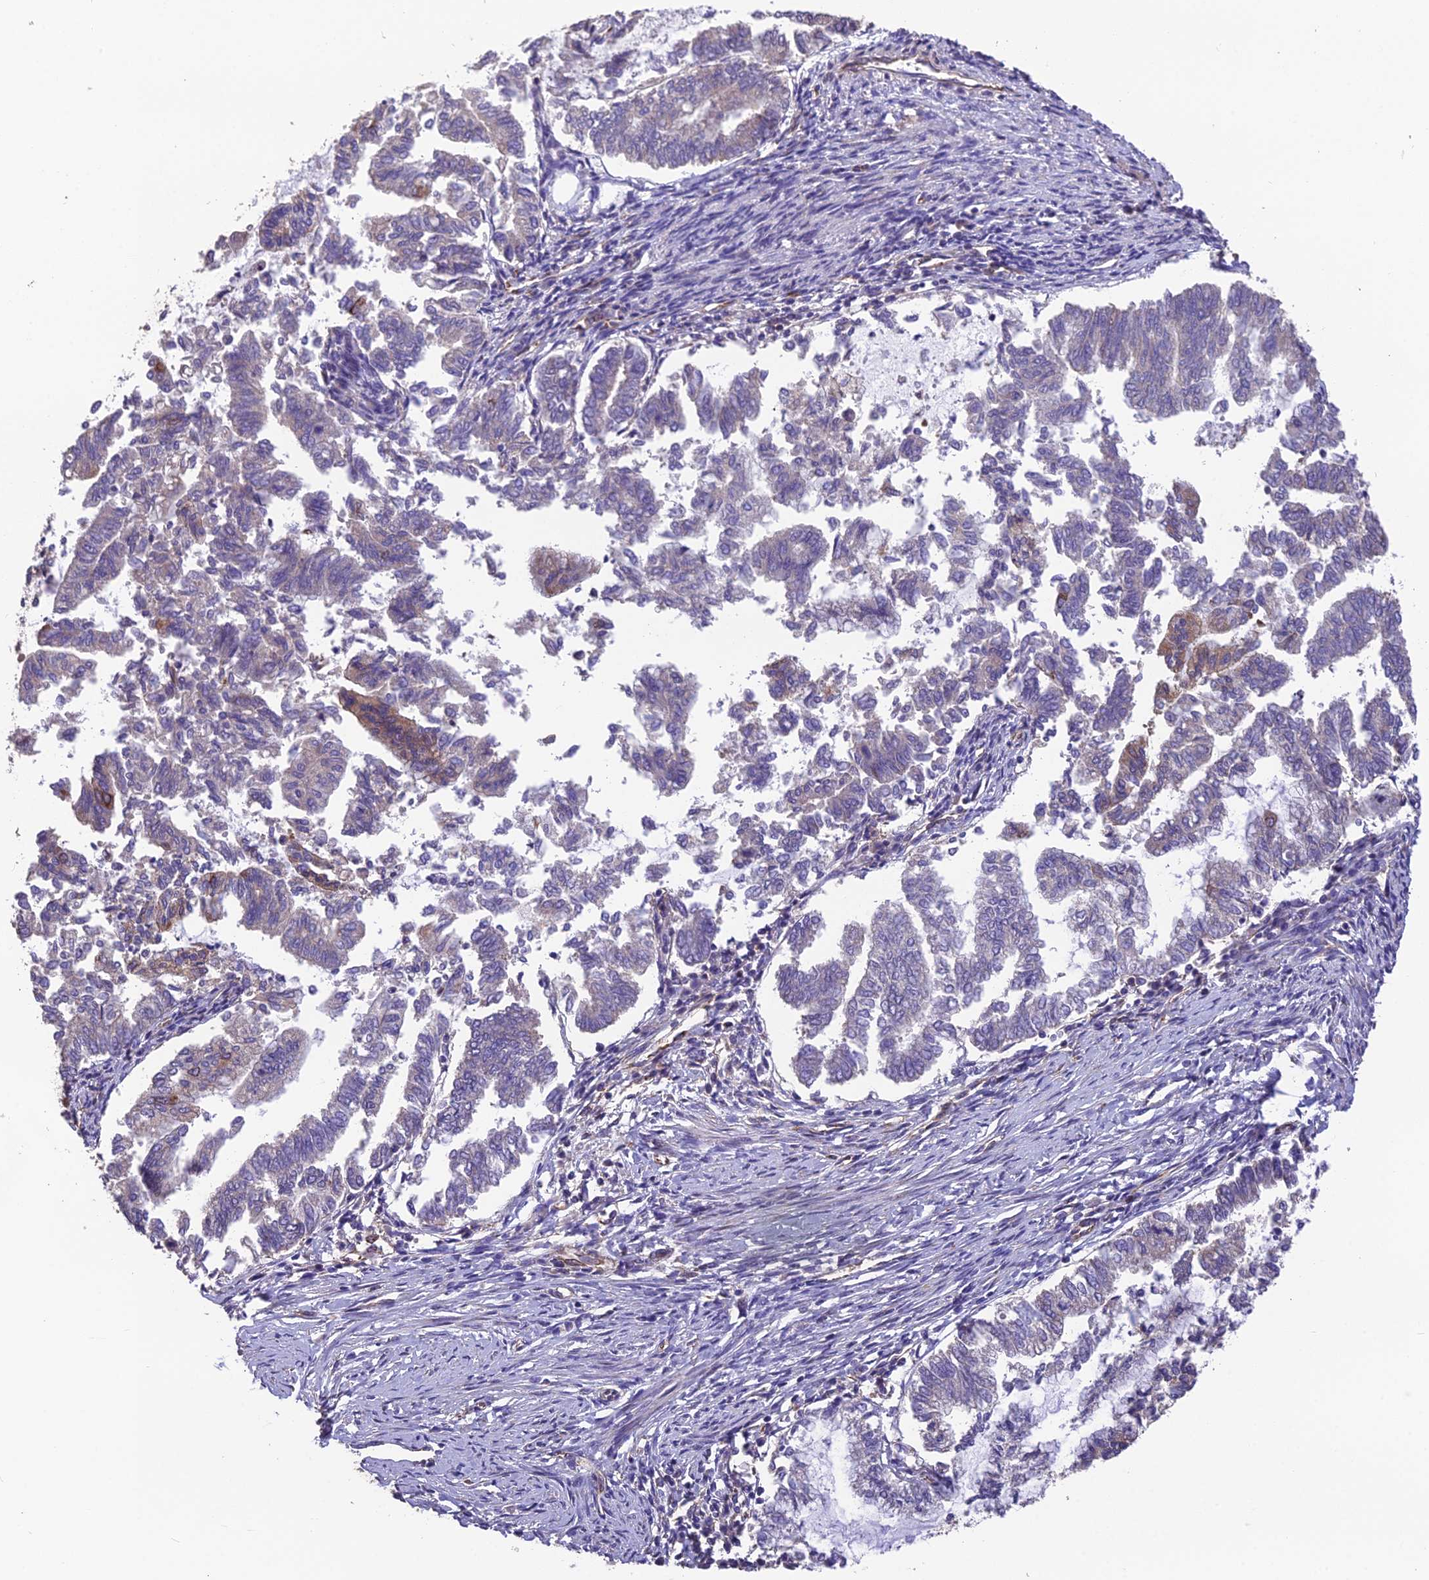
{"staining": {"intensity": "negative", "quantity": "none", "location": "none"}, "tissue": "endometrial cancer", "cell_type": "Tumor cells", "image_type": "cancer", "snomed": [{"axis": "morphology", "description": "Adenocarcinoma, NOS"}, {"axis": "topography", "description": "Endometrium"}], "caption": "This is an IHC photomicrograph of endometrial cancer (adenocarcinoma). There is no positivity in tumor cells.", "gene": "BLOC1S4", "patient": {"sex": "female", "age": 79}}